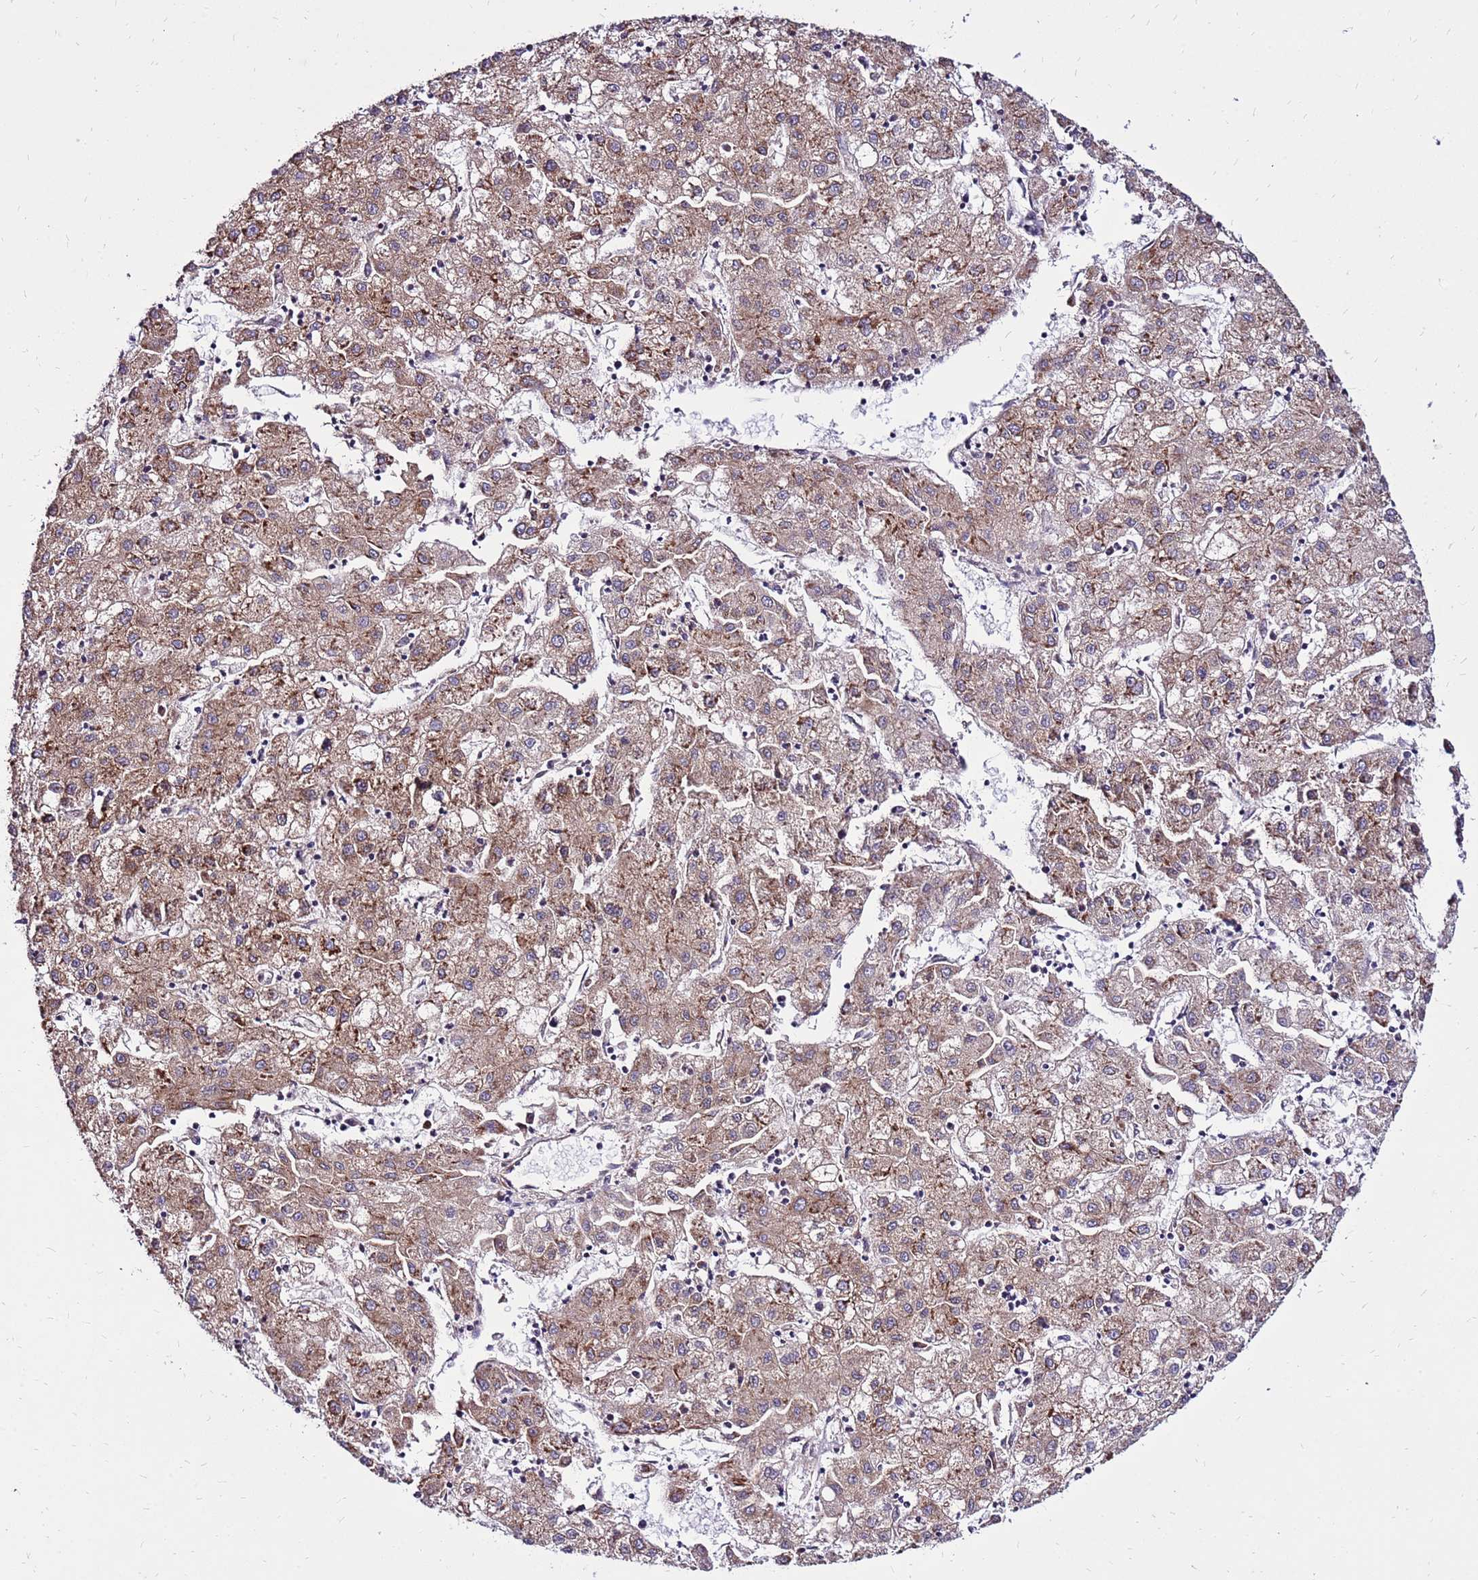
{"staining": {"intensity": "moderate", "quantity": ">75%", "location": "cytoplasmic/membranous"}, "tissue": "liver cancer", "cell_type": "Tumor cells", "image_type": "cancer", "snomed": [{"axis": "morphology", "description": "Carcinoma, Hepatocellular, NOS"}, {"axis": "topography", "description": "Liver"}], "caption": "An image of liver cancer stained for a protein displays moderate cytoplasmic/membranous brown staining in tumor cells.", "gene": "EI24", "patient": {"sex": "male", "age": 72}}